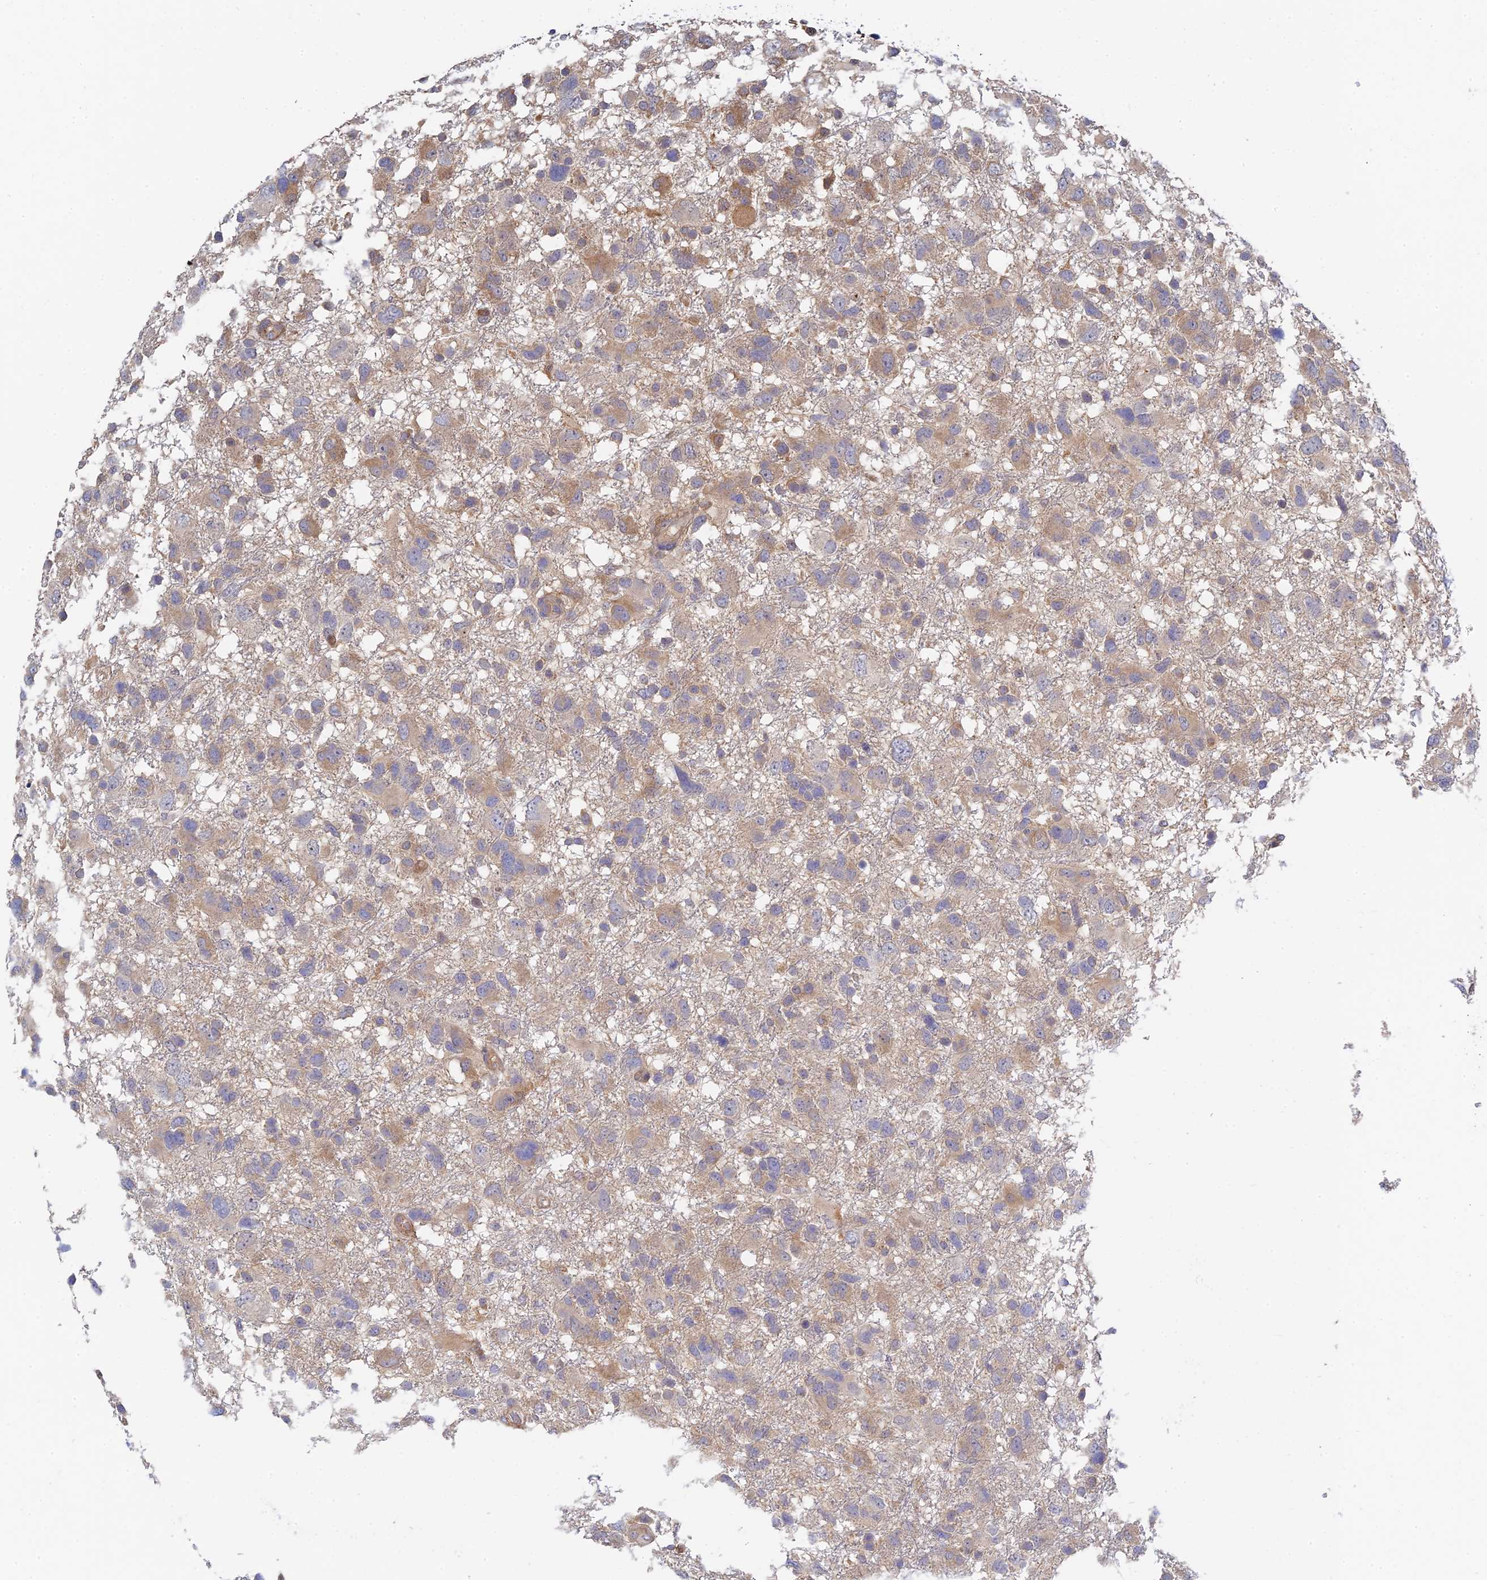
{"staining": {"intensity": "weak", "quantity": "25%-75%", "location": "cytoplasmic/membranous"}, "tissue": "glioma", "cell_type": "Tumor cells", "image_type": "cancer", "snomed": [{"axis": "morphology", "description": "Glioma, malignant, High grade"}, {"axis": "topography", "description": "Brain"}], "caption": "A high-resolution image shows immunohistochemistry (IHC) staining of malignant high-grade glioma, which shows weak cytoplasmic/membranous staining in about 25%-75% of tumor cells. The protein is shown in brown color, while the nuclei are stained blue.", "gene": "SPATA5L1", "patient": {"sex": "male", "age": 61}}